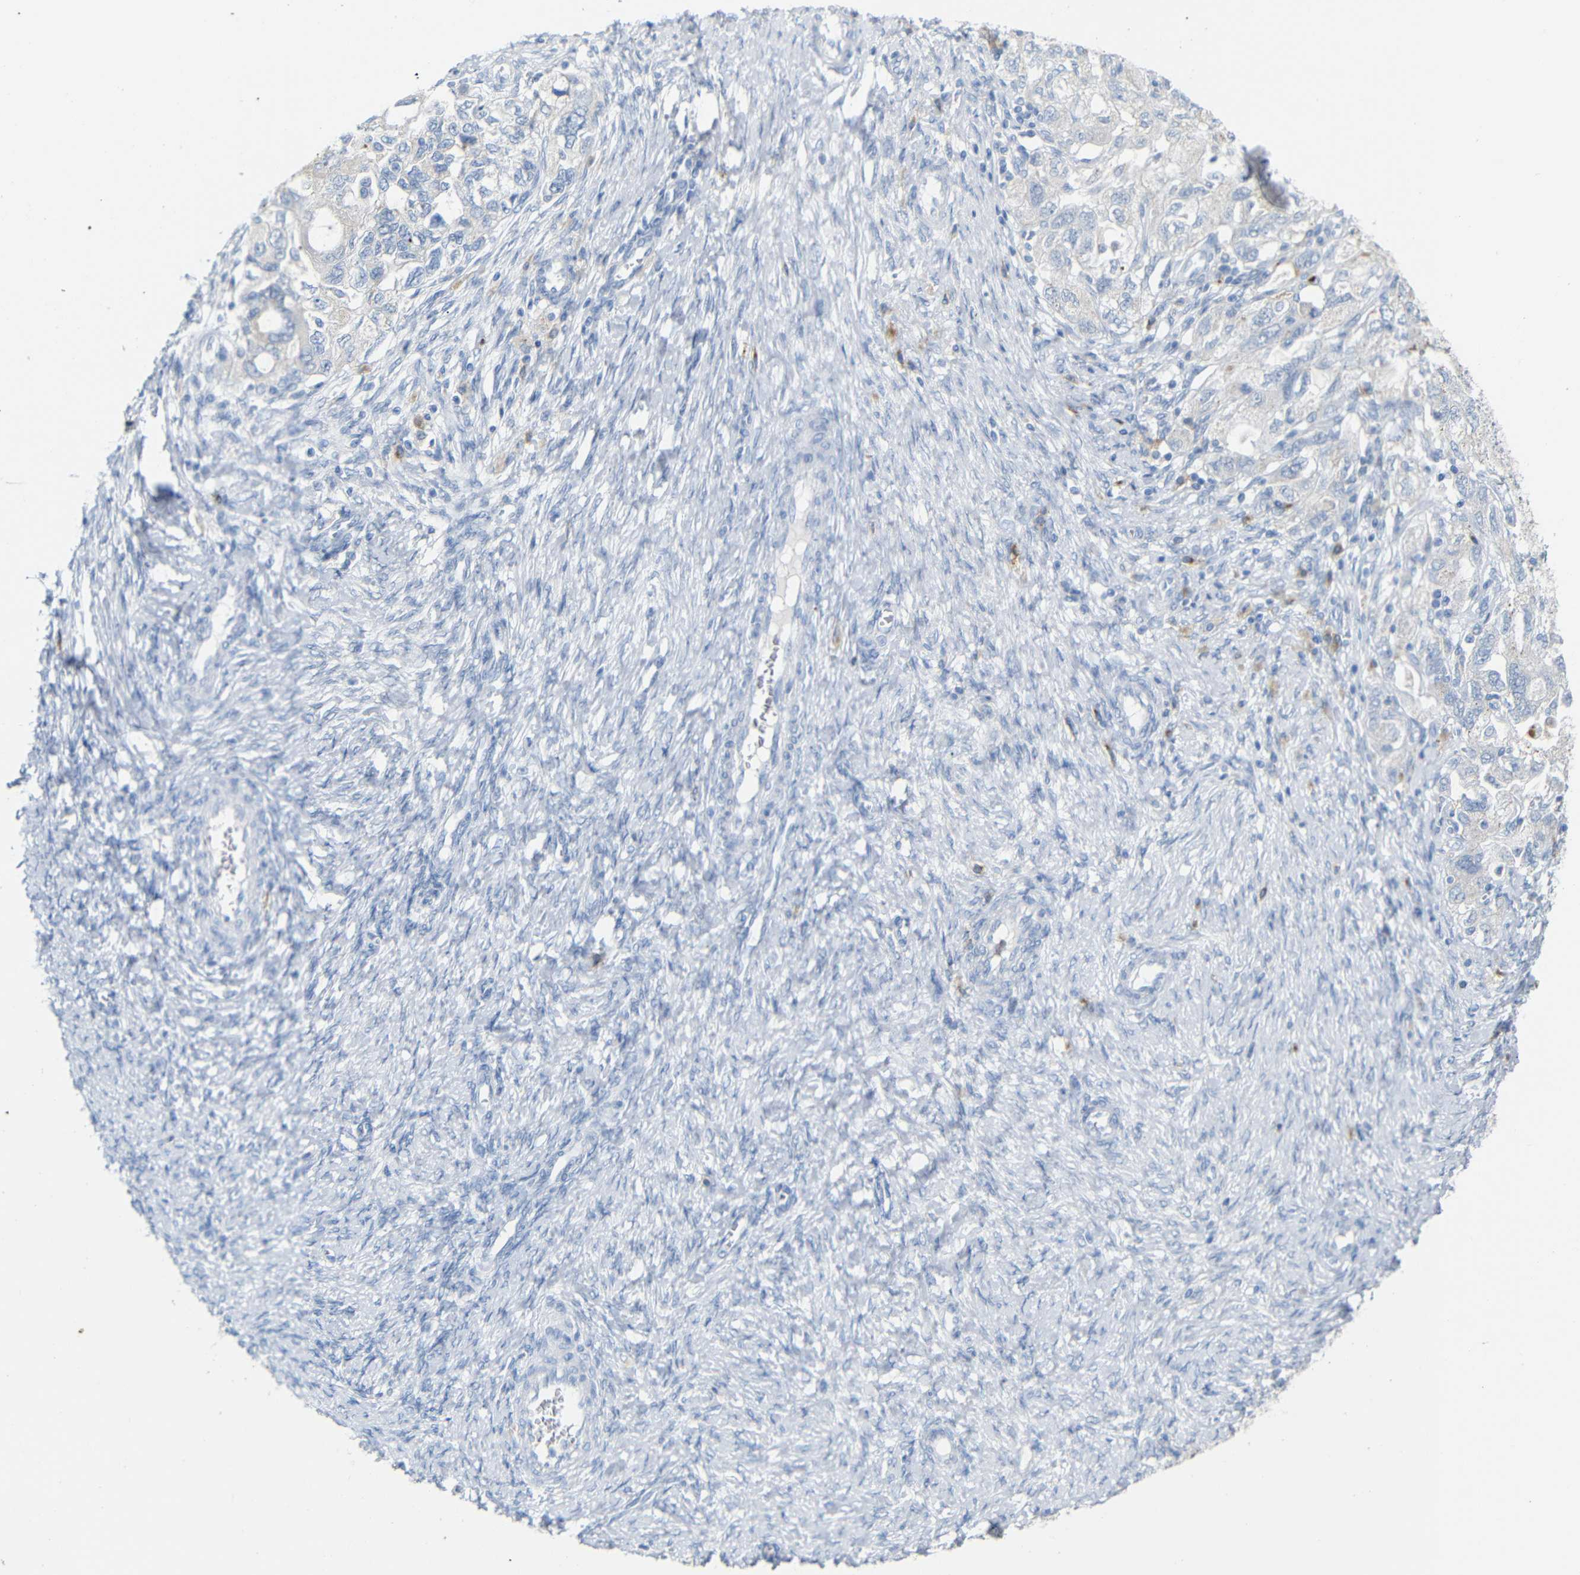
{"staining": {"intensity": "negative", "quantity": "none", "location": "none"}, "tissue": "ovarian cancer", "cell_type": "Tumor cells", "image_type": "cancer", "snomed": [{"axis": "morphology", "description": "Carcinoma, NOS"}, {"axis": "morphology", "description": "Cystadenocarcinoma, serous, NOS"}, {"axis": "topography", "description": "Ovary"}], "caption": "Human ovarian cancer stained for a protein using IHC displays no staining in tumor cells.", "gene": "FCRL1", "patient": {"sex": "female", "age": 69}}